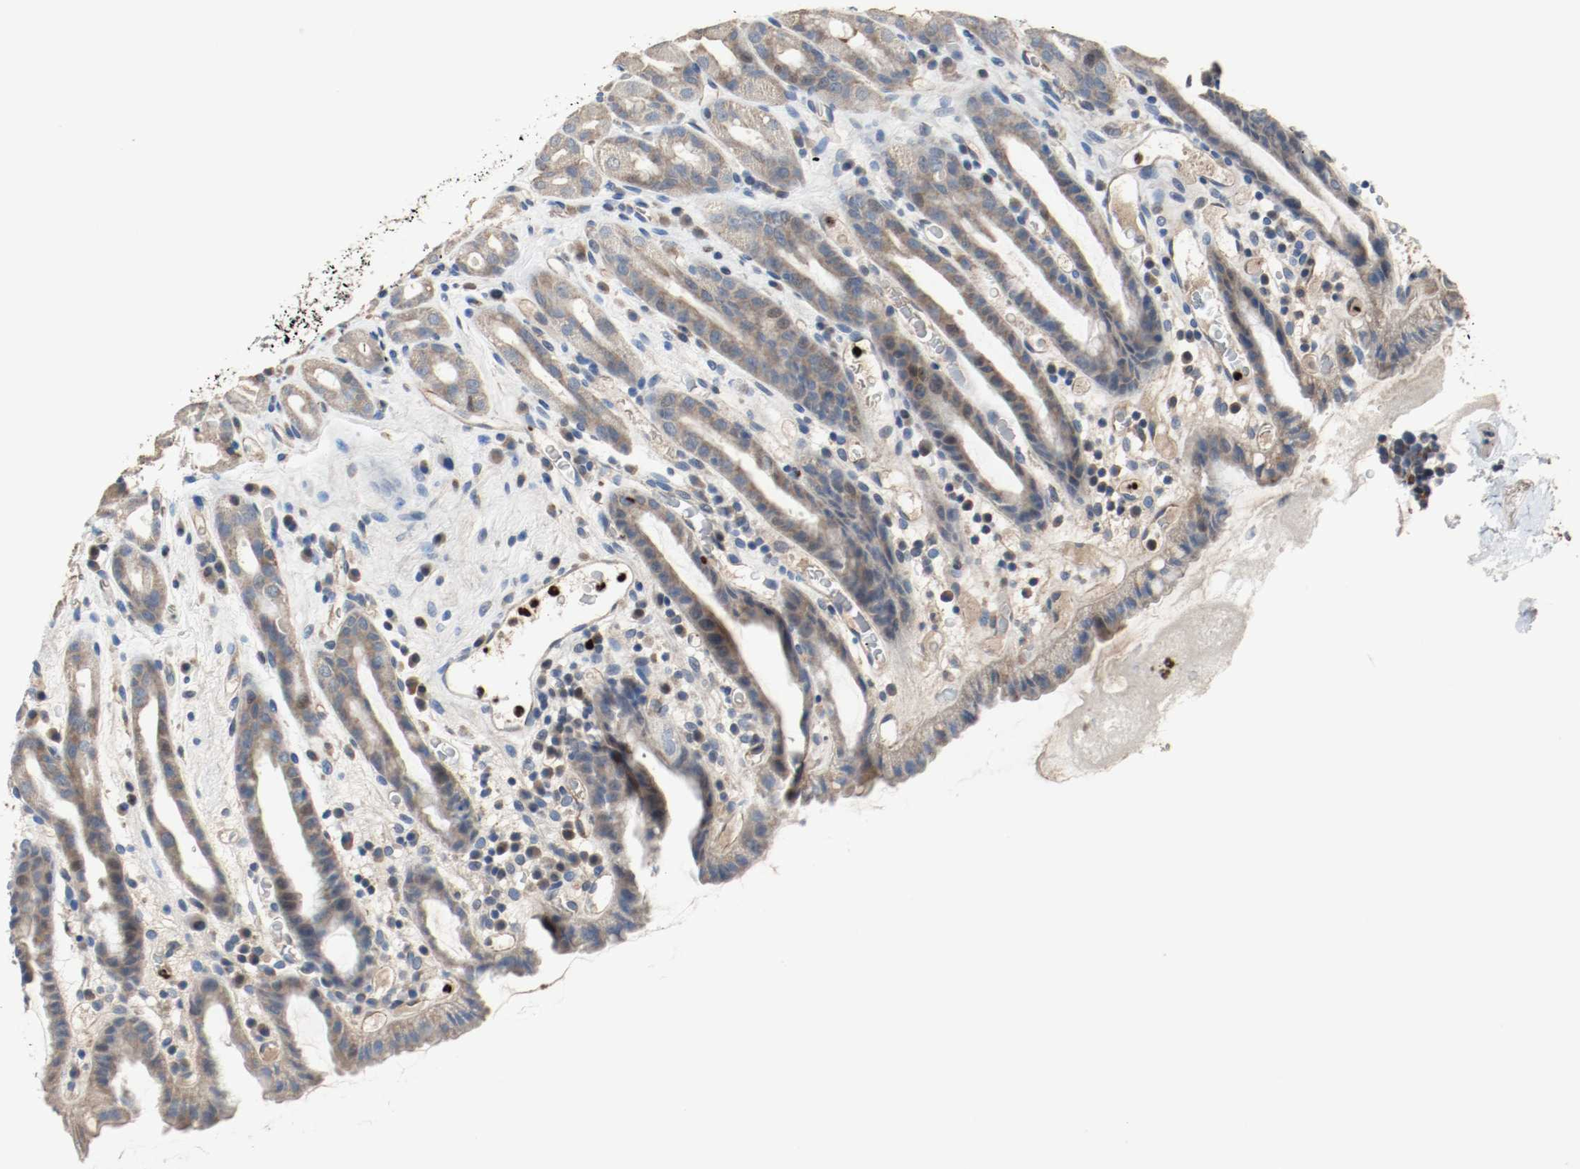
{"staining": {"intensity": "moderate", "quantity": "<25%", "location": "cytoplasmic/membranous"}, "tissue": "stomach", "cell_type": "Glandular cells", "image_type": "normal", "snomed": [{"axis": "morphology", "description": "Normal tissue, NOS"}, {"axis": "topography", "description": "Stomach, upper"}], "caption": "Stomach stained with a brown dye exhibits moderate cytoplasmic/membranous positive staining in about <25% of glandular cells.", "gene": "BLK", "patient": {"sex": "male", "age": 68}}